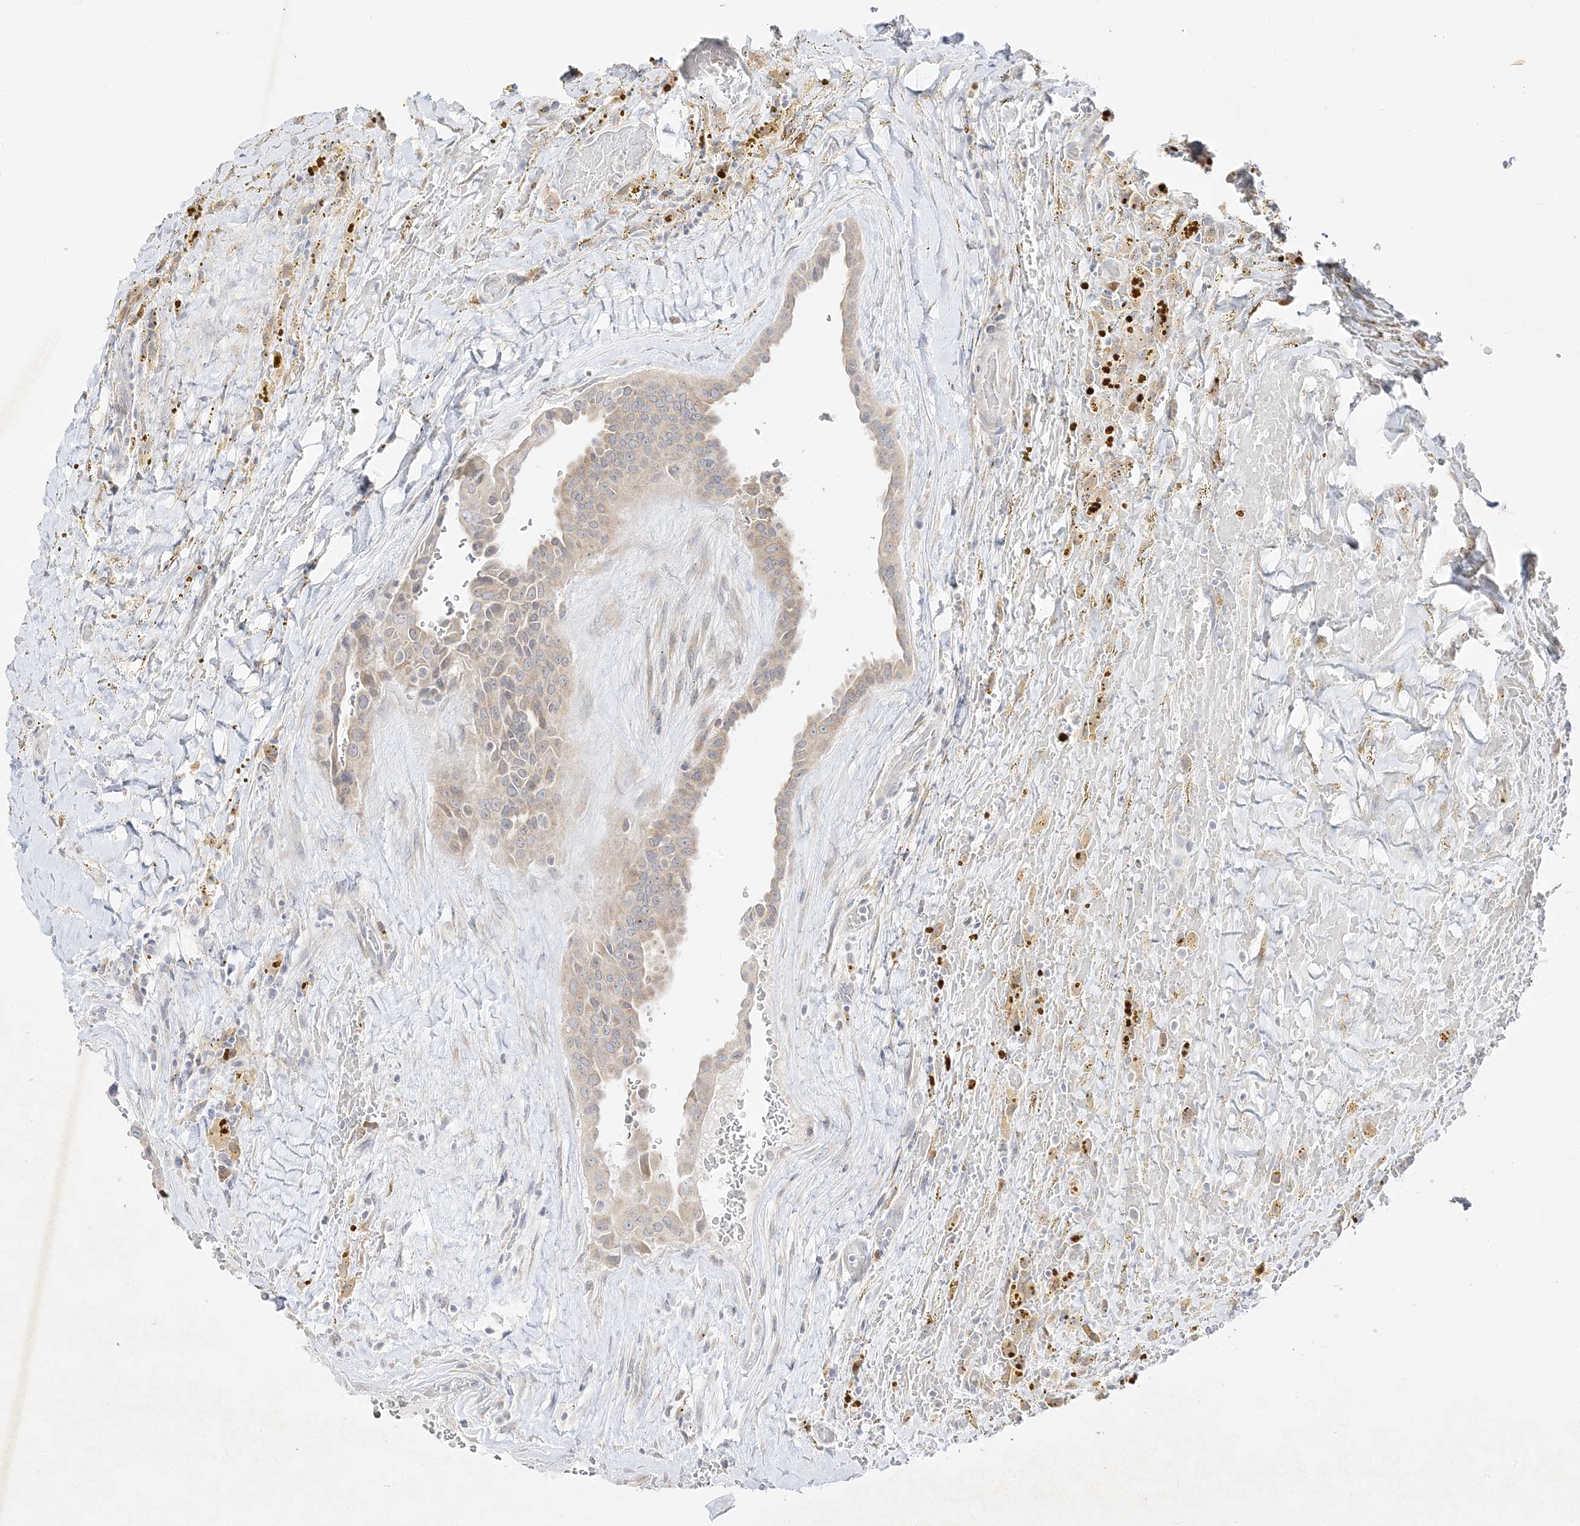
{"staining": {"intensity": "weak", "quantity": "<25%", "location": "cytoplasmic/membranous"}, "tissue": "thyroid cancer", "cell_type": "Tumor cells", "image_type": "cancer", "snomed": [{"axis": "morphology", "description": "Papillary adenocarcinoma, NOS"}, {"axis": "topography", "description": "Thyroid gland"}], "caption": "The photomicrograph reveals no staining of tumor cells in papillary adenocarcinoma (thyroid).", "gene": "C2CD2", "patient": {"sex": "male", "age": 77}}